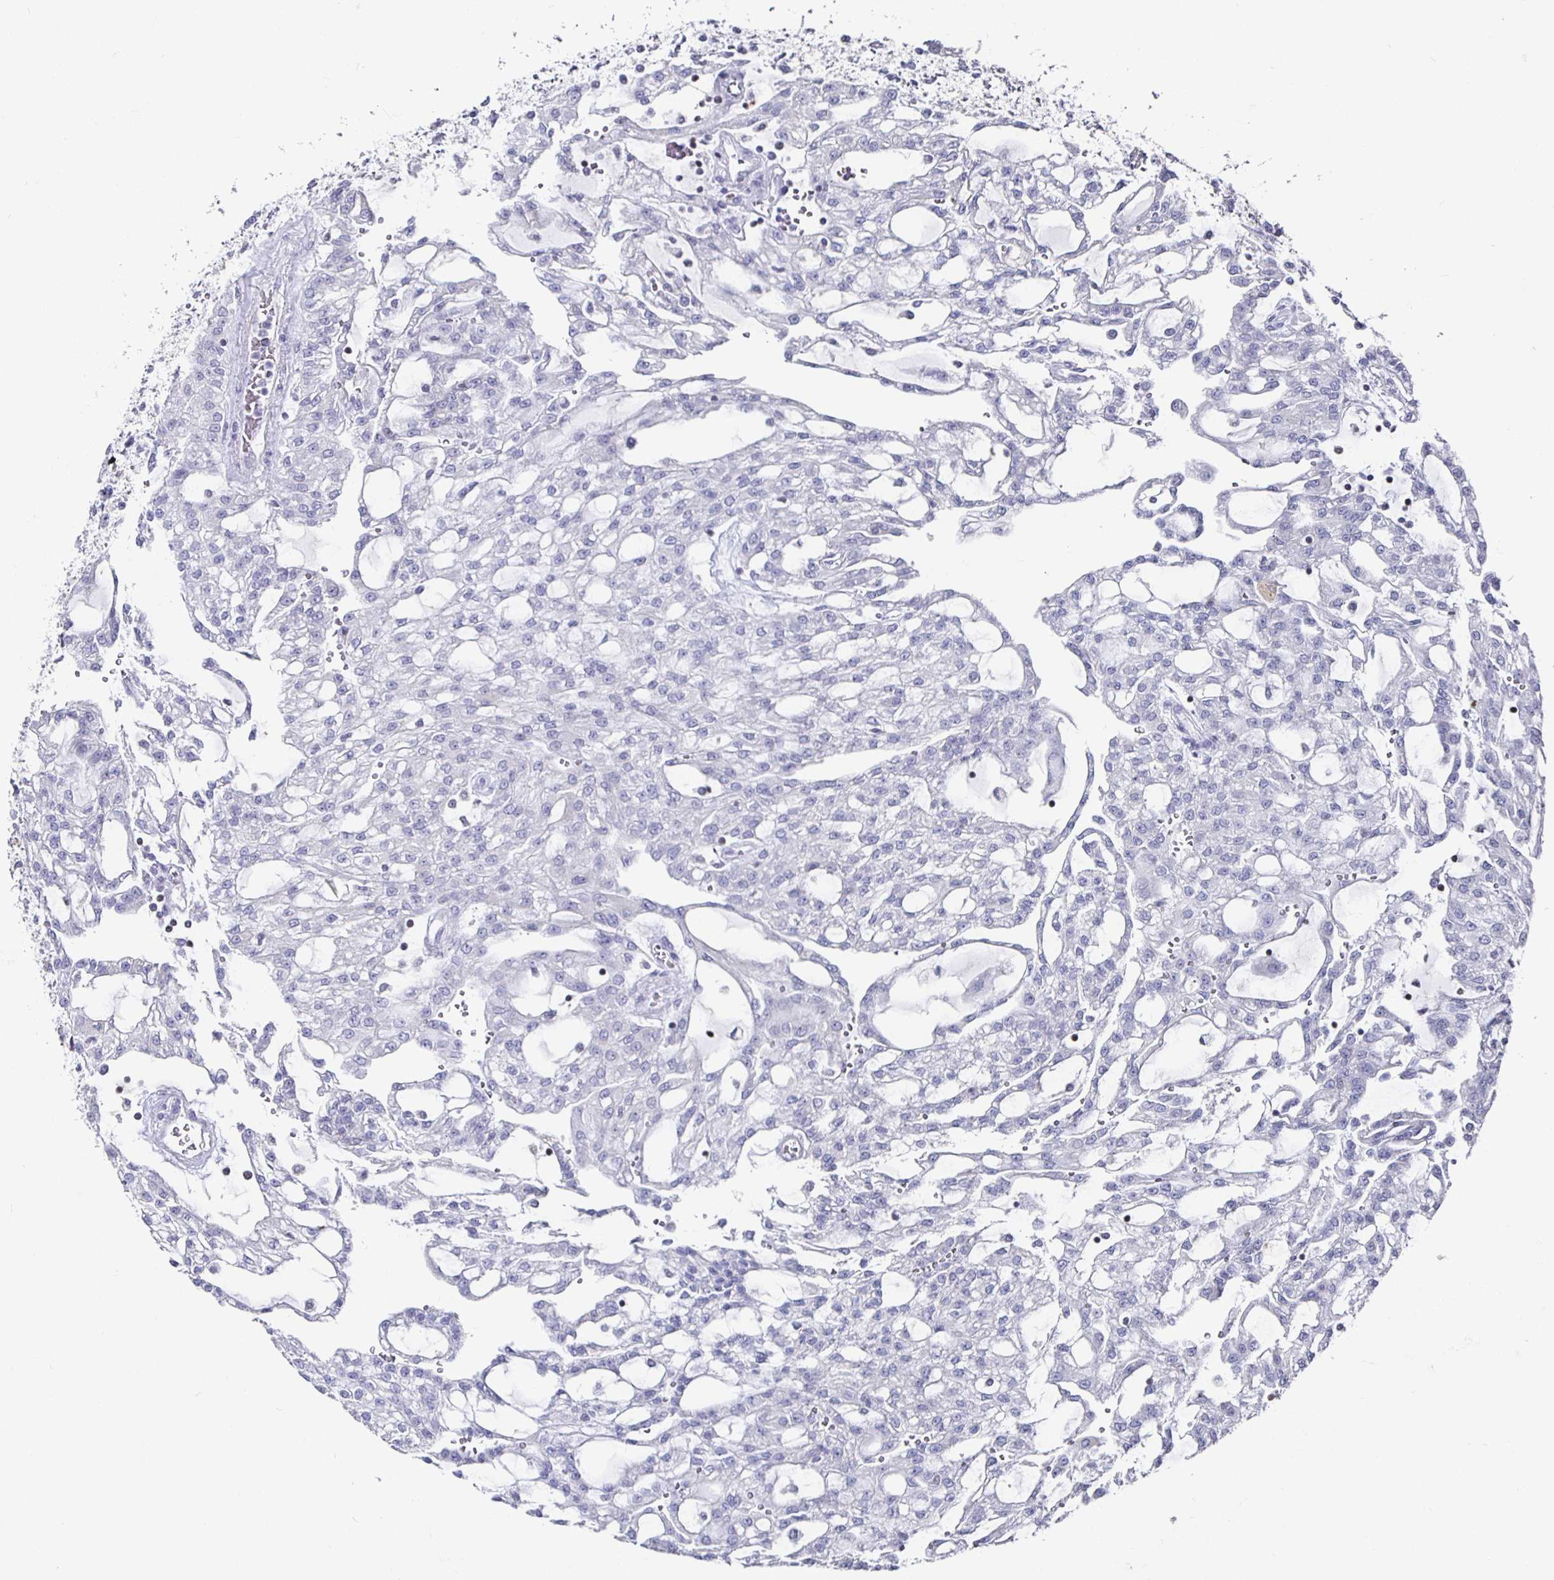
{"staining": {"intensity": "negative", "quantity": "none", "location": "none"}, "tissue": "renal cancer", "cell_type": "Tumor cells", "image_type": "cancer", "snomed": [{"axis": "morphology", "description": "Adenocarcinoma, NOS"}, {"axis": "topography", "description": "Kidney"}], "caption": "Immunohistochemistry of human adenocarcinoma (renal) demonstrates no staining in tumor cells.", "gene": "RUNX2", "patient": {"sex": "male", "age": 63}}